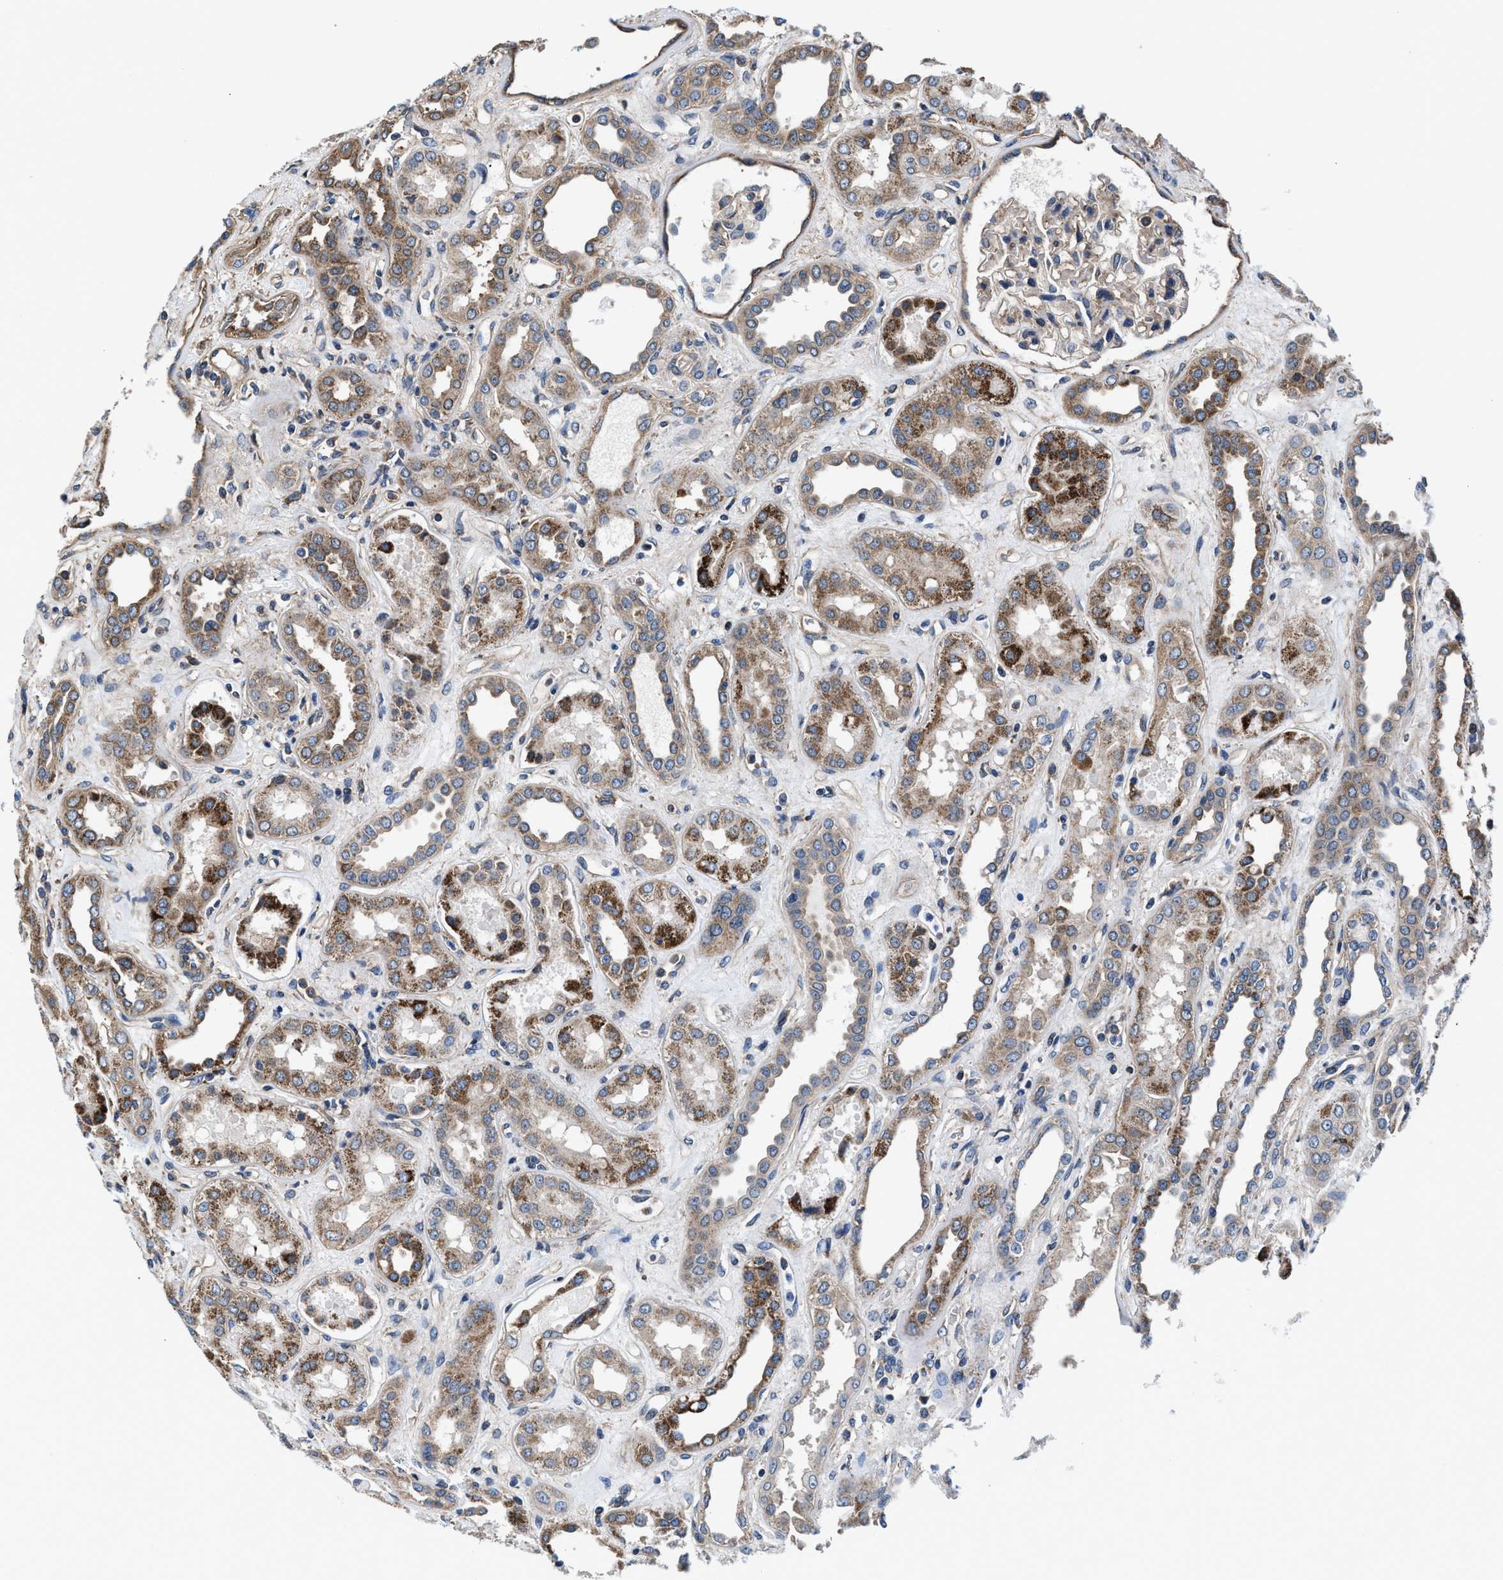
{"staining": {"intensity": "moderate", "quantity": "<25%", "location": "cytoplasmic/membranous"}, "tissue": "kidney", "cell_type": "Cells in glomeruli", "image_type": "normal", "snomed": [{"axis": "morphology", "description": "Normal tissue, NOS"}, {"axis": "topography", "description": "Kidney"}], "caption": "High-power microscopy captured an immunohistochemistry micrograph of unremarkable kidney, revealing moderate cytoplasmic/membranous expression in approximately <25% of cells in glomeruli.", "gene": "NKTR", "patient": {"sex": "male", "age": 59}}